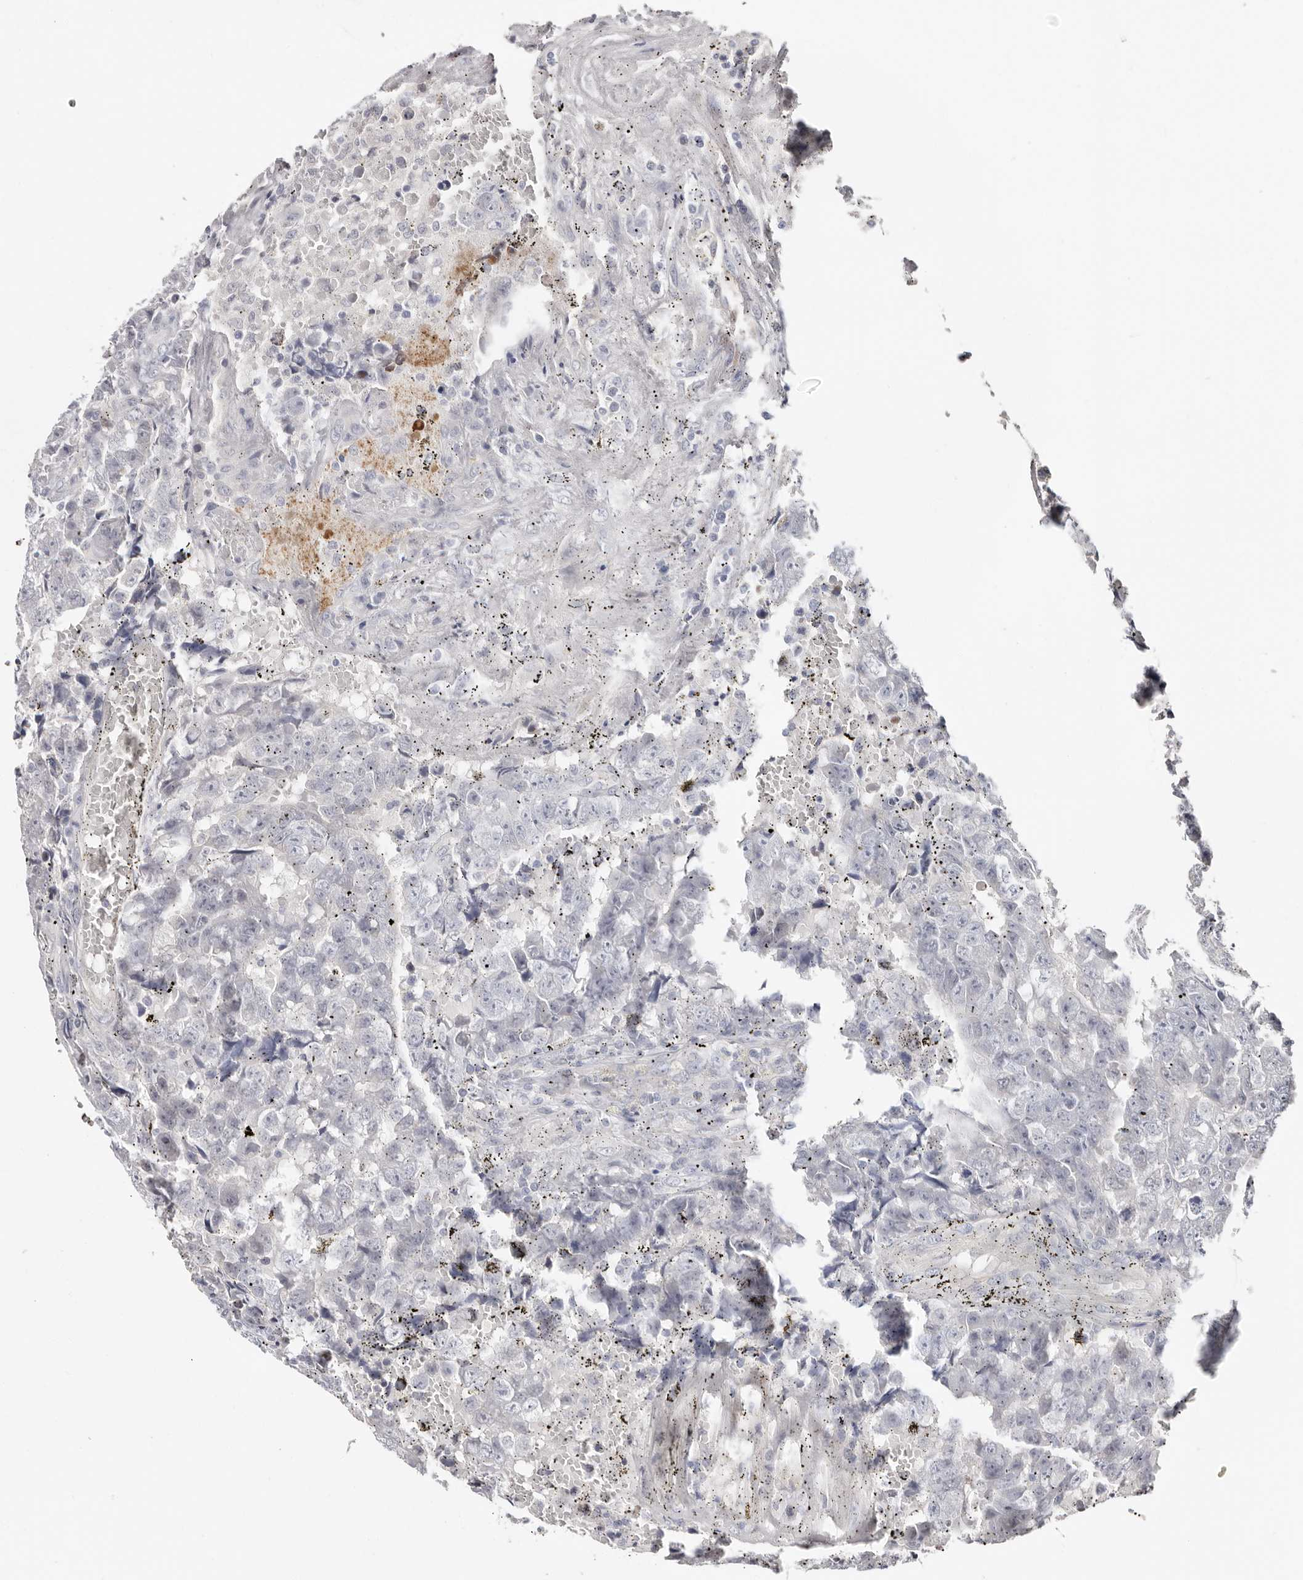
{"staining": {"intensity": "negative", "quantity": "none", "location": "none"}, "tissue": "testis cancer", "cell_type": "Tumor cells", "image_type": "cancer", "snomed": [{"axis": "morphology", "description": "Carcinoma, Embryonal, NOS"}, {"axis": "topography", "description": "Testis"}], "caption": "High magnification brightfield microscopy of testis embryonal carcinoma stained with DAB (3,3'-diaminobenzidine) (brown) and counterstained with hematoxylin (blue): tumor cells show no significant staining. (Stains: DAB (3,3'-diaminobenzidine) immunohistochemistry with hematoxylin counter stain, Microscopy: brightfield microscopy at high magnification).", "gene": "PKDCC", "patient": {"sex": "male", "age": 25}}